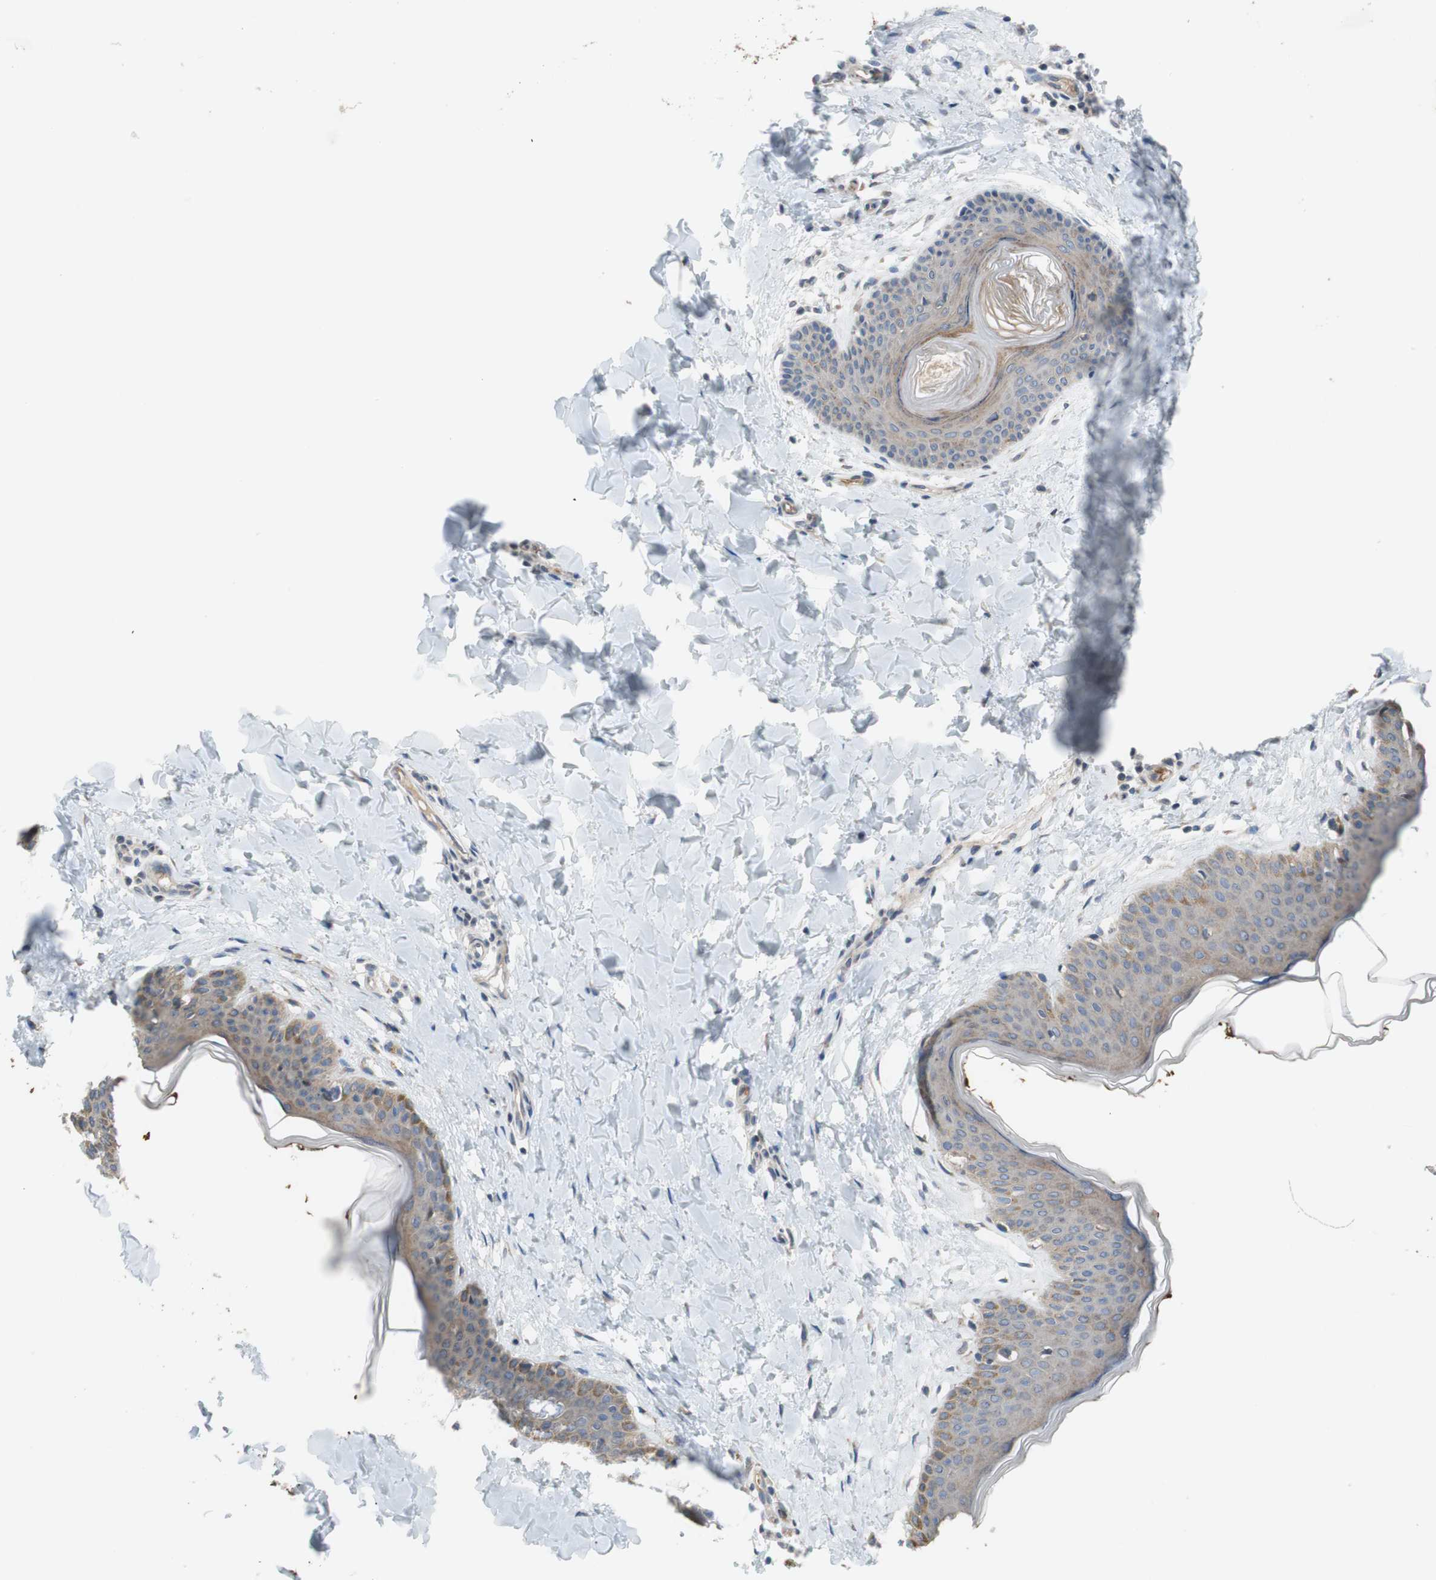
{"staining": {"intensity": "negative", "quantity": "none", "location": "none"}, "tissue": "skin", "cell_type": "Fibroblasts", "image_type": "normal", "snomed": [{"axis": "morphology", "description": "Normal tissue, NOS"}, {"axis": "topography", "description": "Skin"}], "caption": "Immunohistochemistry photomicrograph of normal skin: skin stained with DAB (3,3'-diaminobenzidine) demonstrates no significant protein expression in fibroblasts.", "gene": "ADD2", "patient": {"sex": "female", "age": 17}}